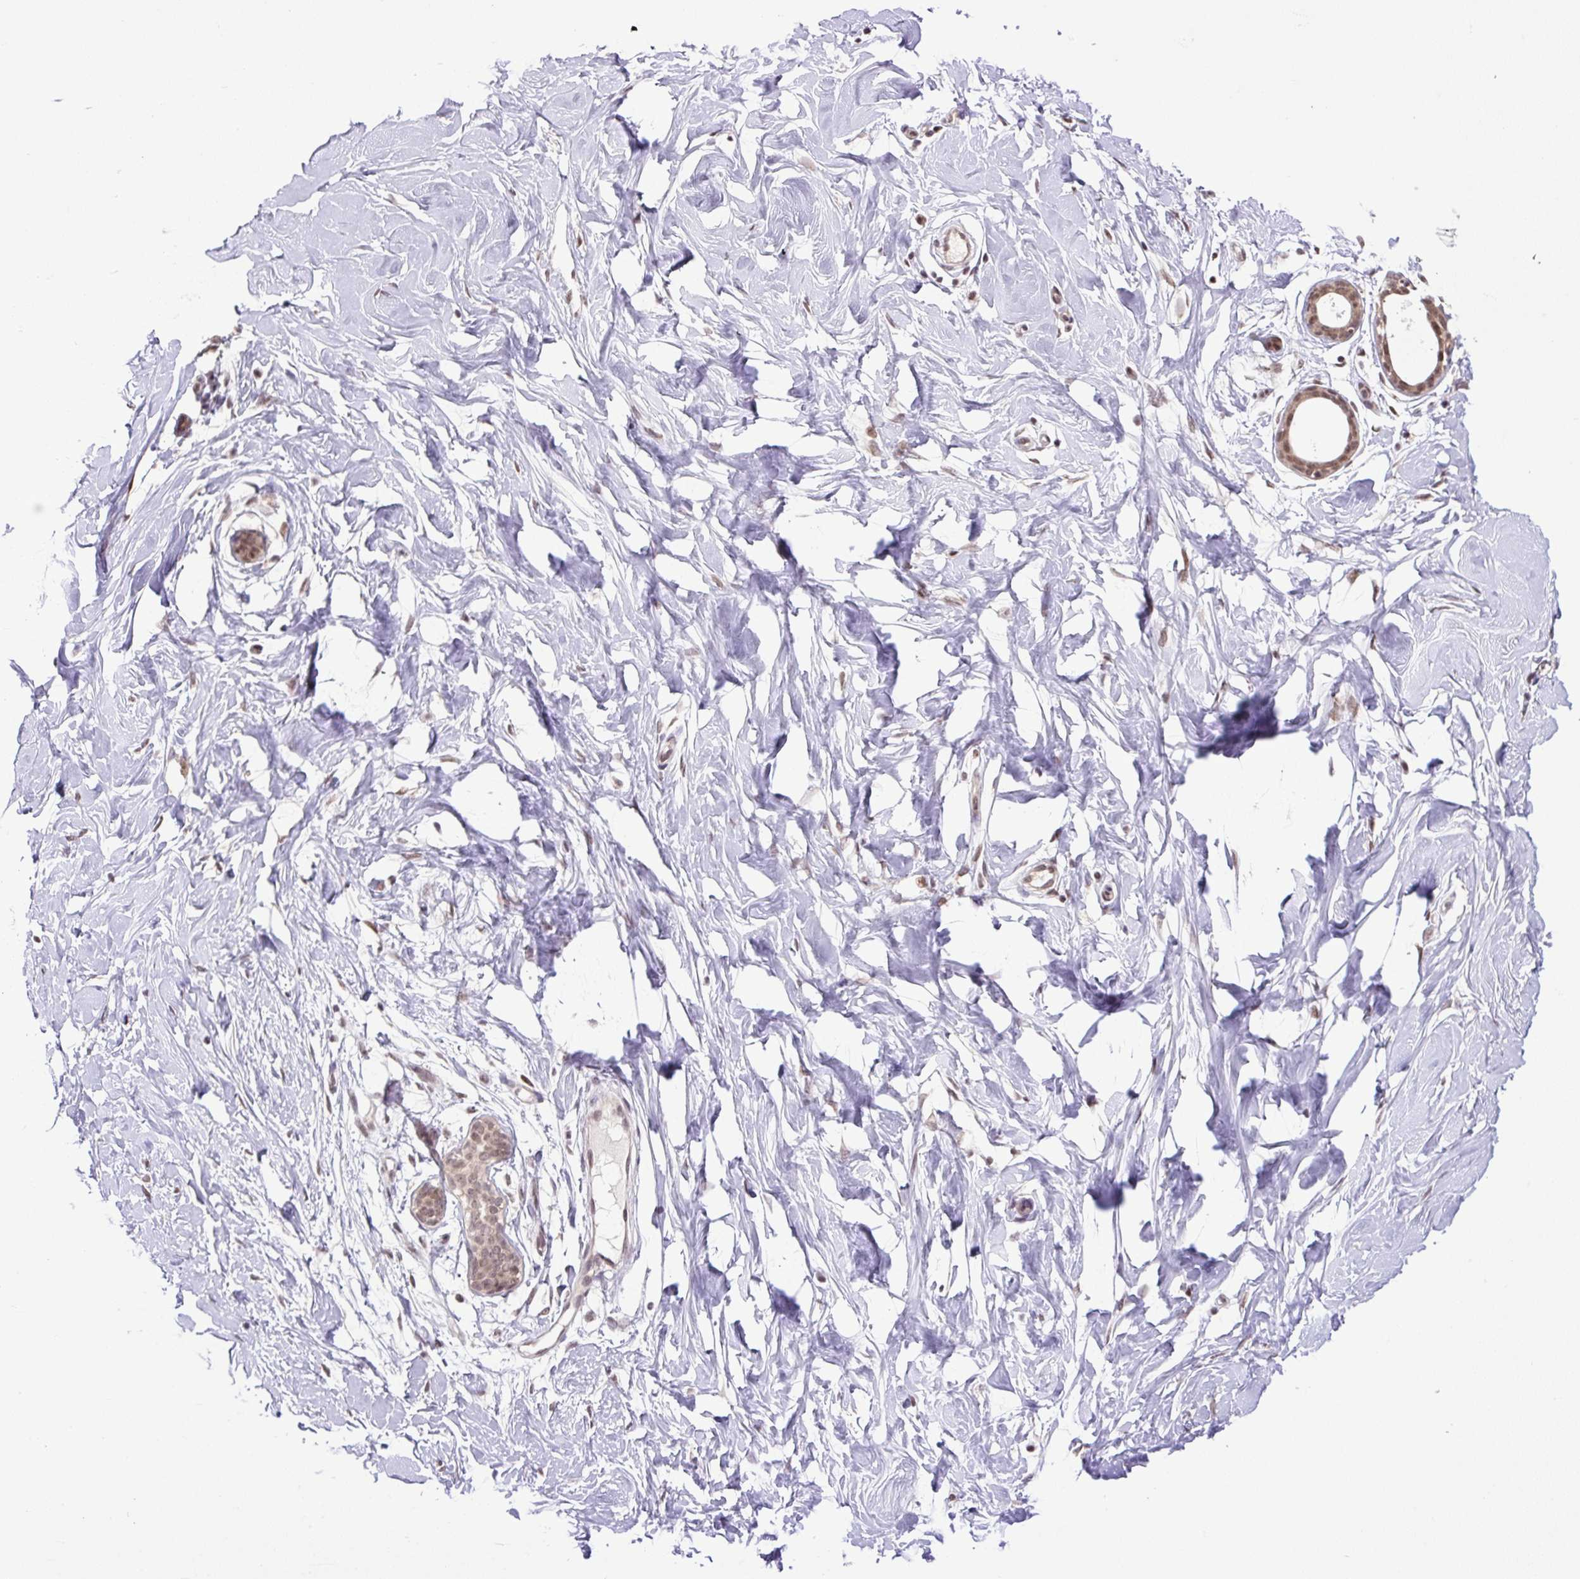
{"staining": {"intensity": "negative", "quantity": "none", "location": "none"}, "tissue": "breast", "cell_type": "Adipocytes", "image_type": "normal", "snomed": [{"axis": "morphology", "description": "Normal tissue, NOS"}, {"axis": "topography", "description": "Breast"}], "caption": "The image demonstrates no staining of adipocytes in unremarkable breast. (DAB (3,3'-diaminobenzidine) IHC with hematoxylin counter stain).", "gene": "SGTA", "patient": {"sex": "female", "age": 27}}